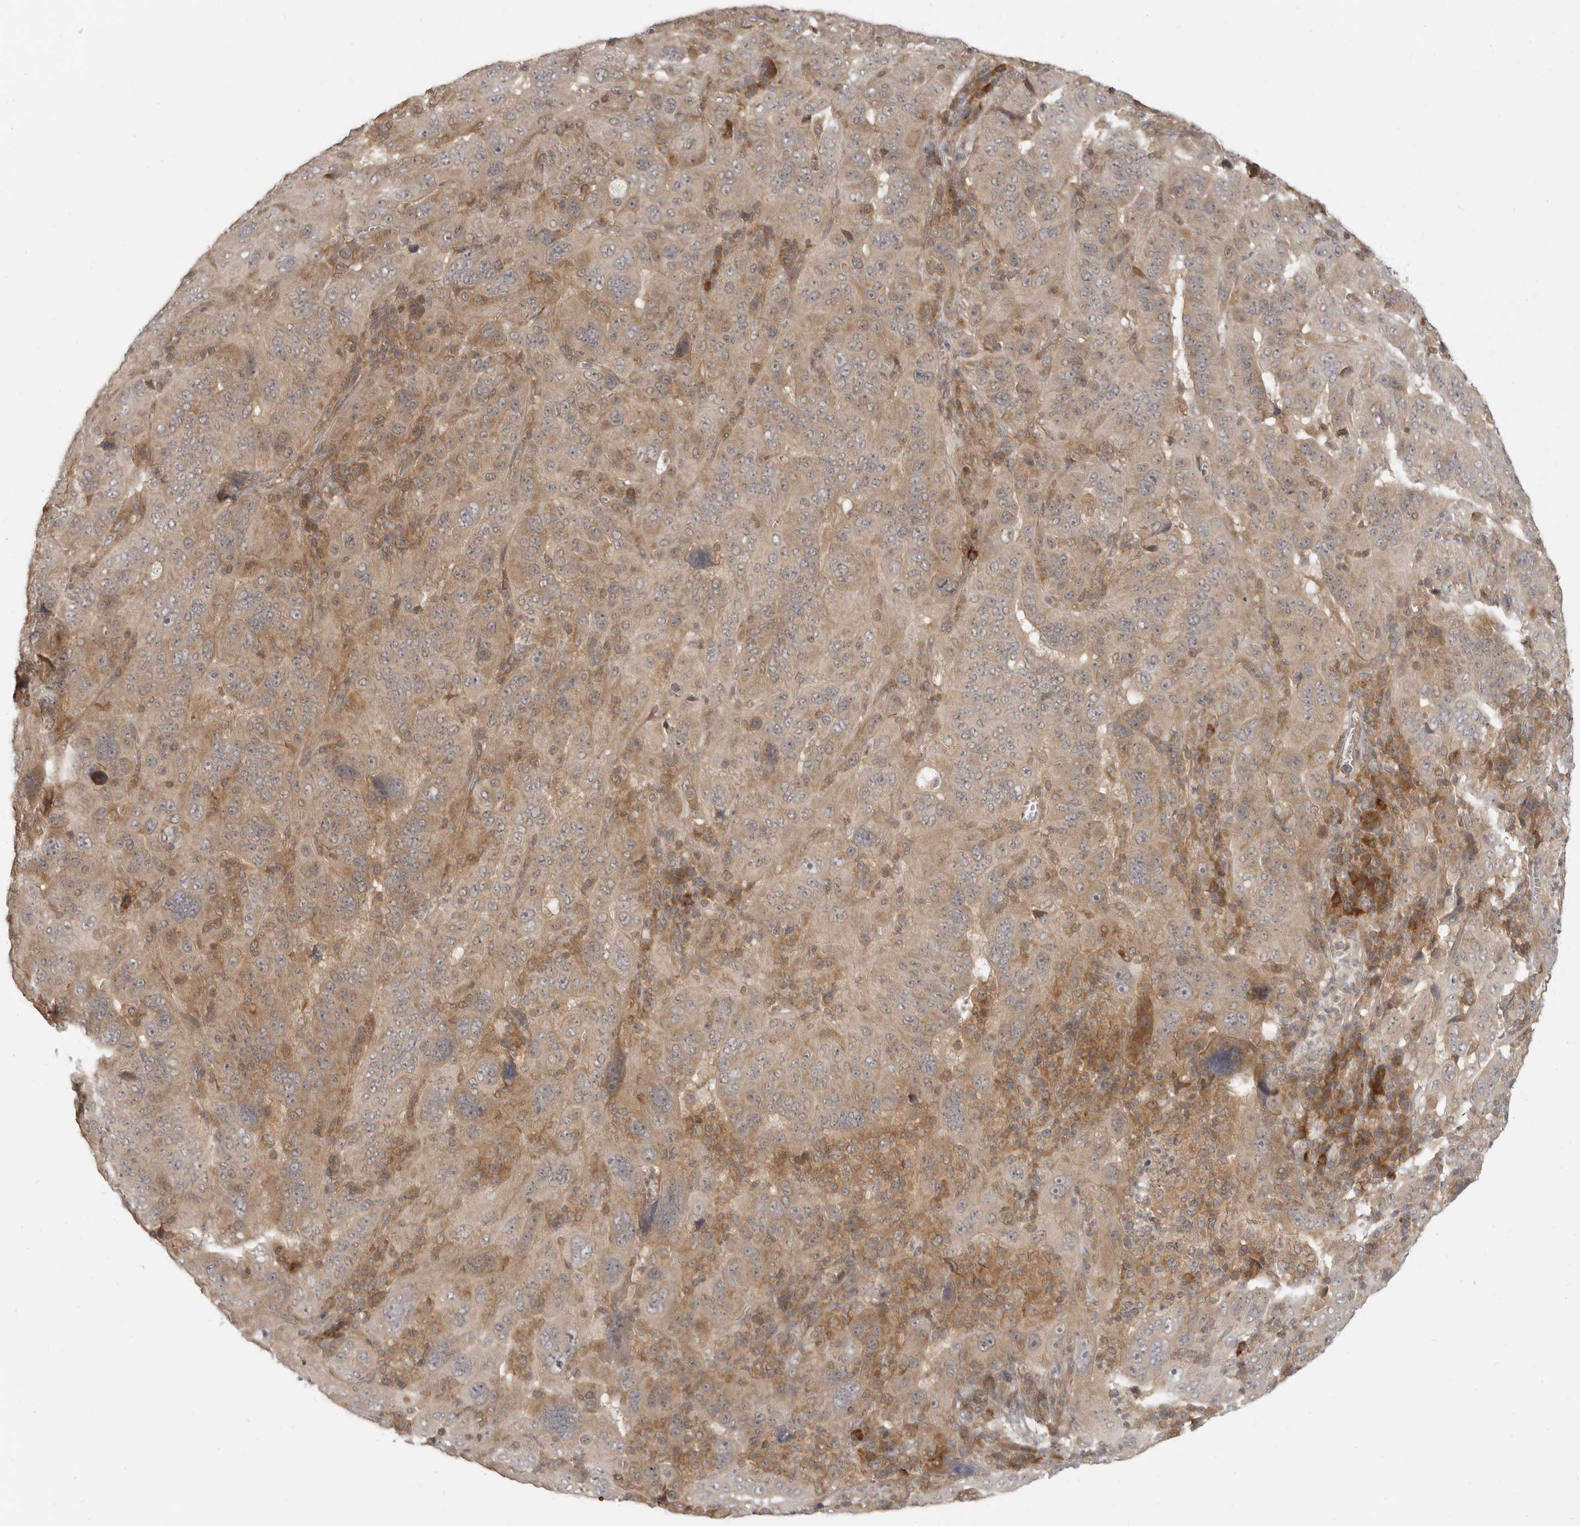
{"staining": {"intensity": "weak", "quantity": ">75%", "location": "cytoplasmic/membranous"}, "tissue": "pancreatic cancer", "cell_type": "Tumor cells", "image_type": "cancer", "snomed": [{"axis": "morphology", "description": "Adenocarcinoma, NOS"}, {"axis": "topography", "description": "Pancreas"}], "caption": "This photomicrograph displays immunohistochemistry (IHC) staining of human pancreatic cancer (adenocarcinoma), with low weak cytoplasmic/membranous staining in approximately >75% of tumor cells.", "gene": "PRRC2A", "patient": {"sex": "male", "age": 63}}